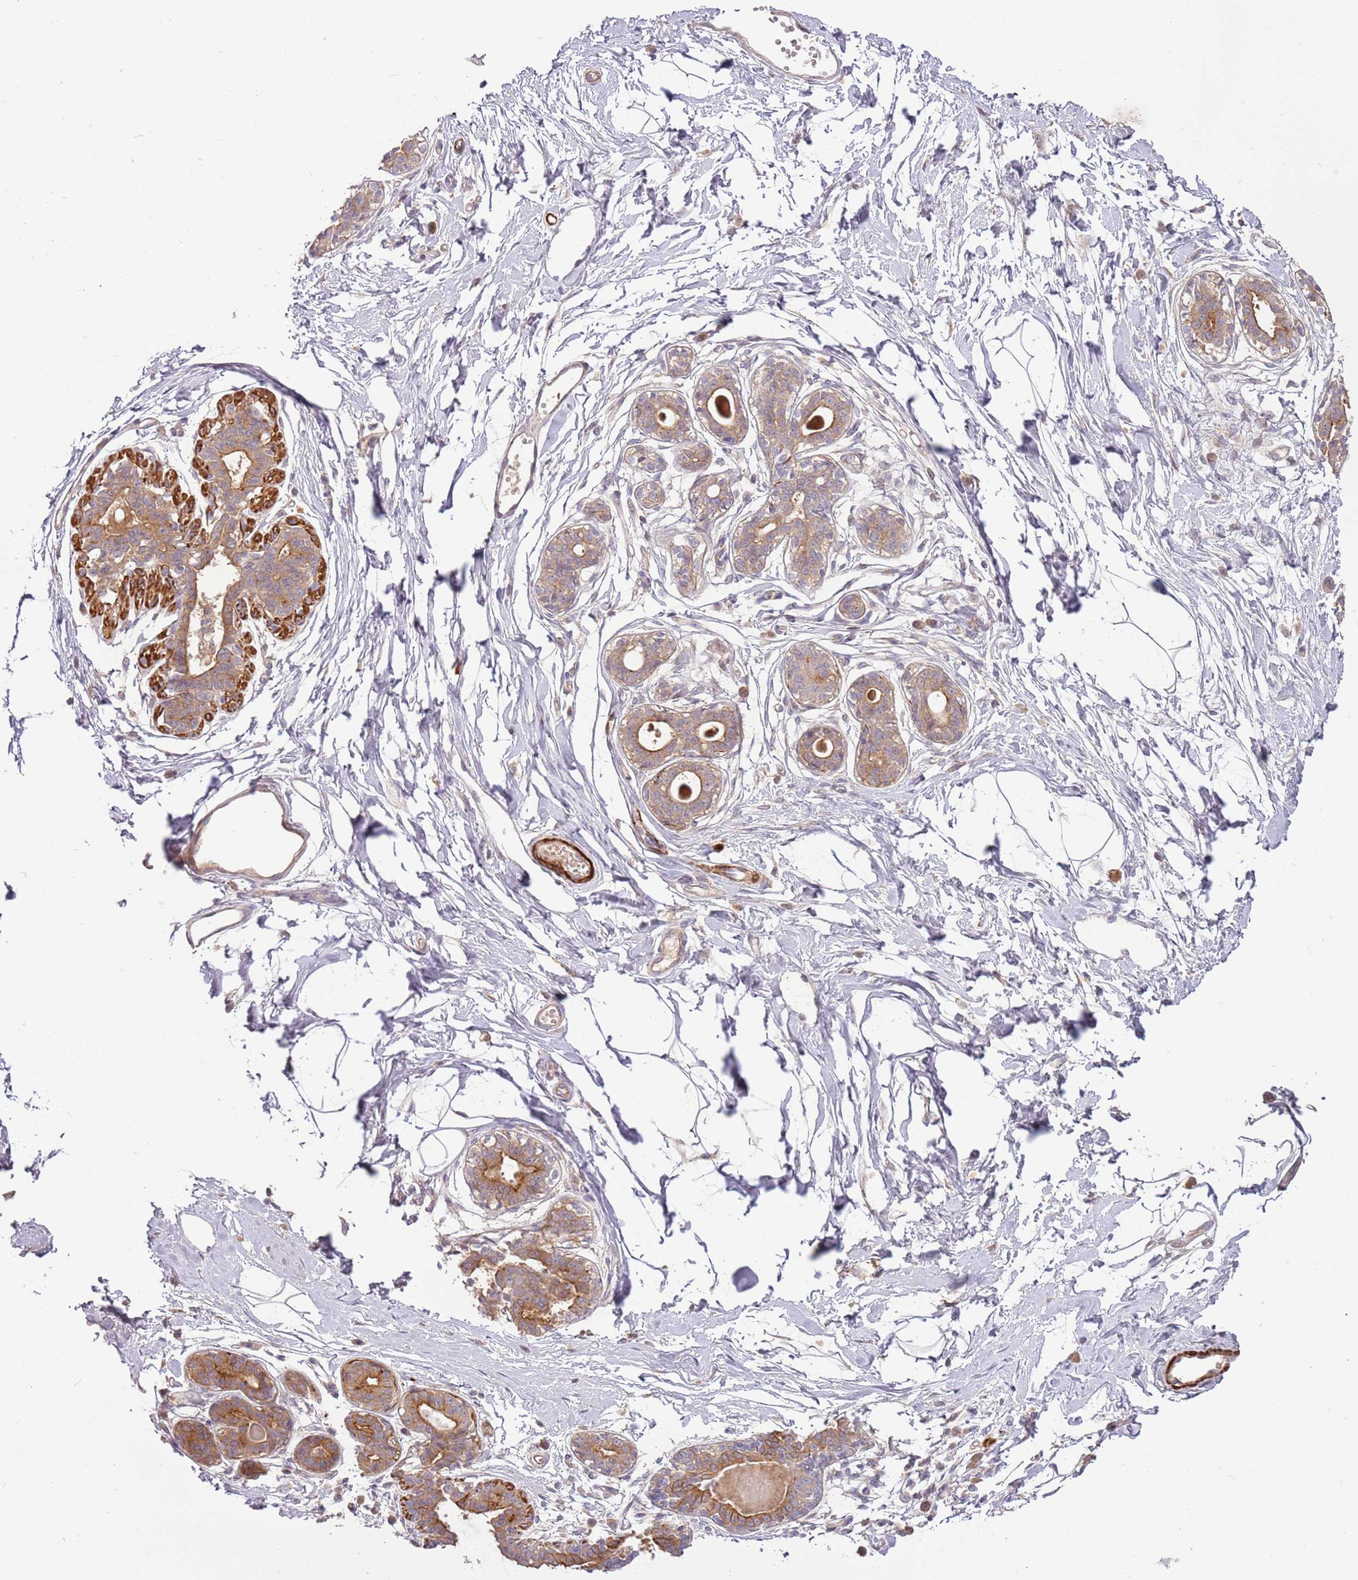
{"staining": {"intensity": "negative", "quantity": "none", "location": "none"}, "tissue": "breast", "cell_type": "Adipocytes", "image_type": "normal", "snomed": [{"axis": "morphology", "description": "Normal tissue, NOS"}, {"axis": "topography", "description": "Breast"}], "caption": "High magnification brightfield microscopy of unremarkable breast stained with DAB (3,3'-diaminobenzidine) (brown) and counterstained with hematoxylin (blue): adipocytes show no significant staining. (Brightfield microscopy of DAB immunohistochemistry (IHC) at high magnification).", "gene": "RNF128", "patient": {"sex": "female", "age": 45}}